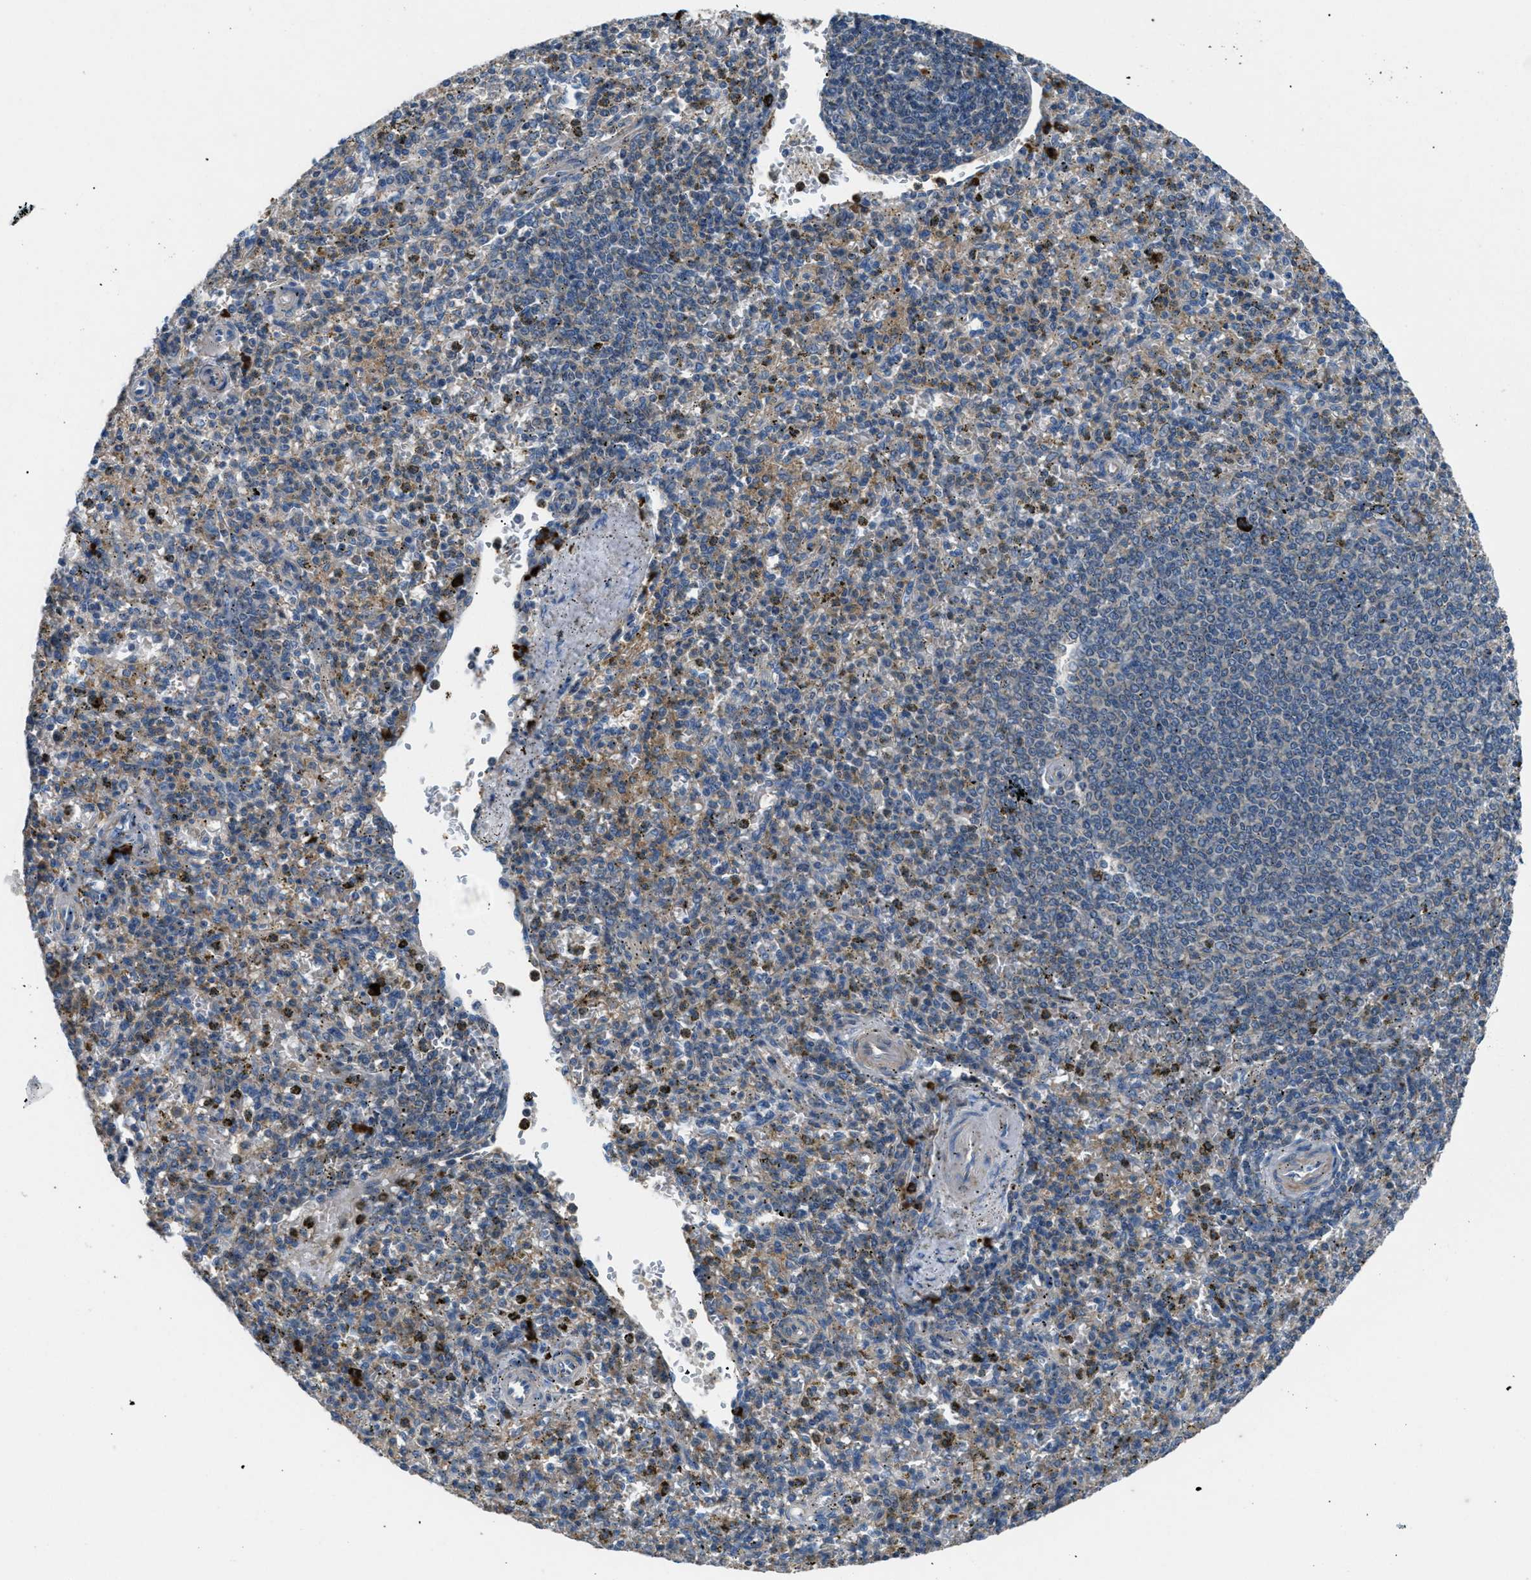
{"staining": {"intensity": "weak", "quantity": "25%-75%", "location": "cytoplasmic/membranous"}, "tissue": "spleen", "cell_type": "Cells in red pulp", "image_type": "normal", "snomed": [{"axis": "morphology", "description": "Normal tissue, NOS"}, {"axis": "topography", "description": "Spleen"}], "caption": "Protein staining of benign spleen reveals weak cytoplasmic/membranous positivity in about 25%-75% of cells in red pulp.", "gene": "SGCZ", "patient": {"sex": "male", "age": 72}}